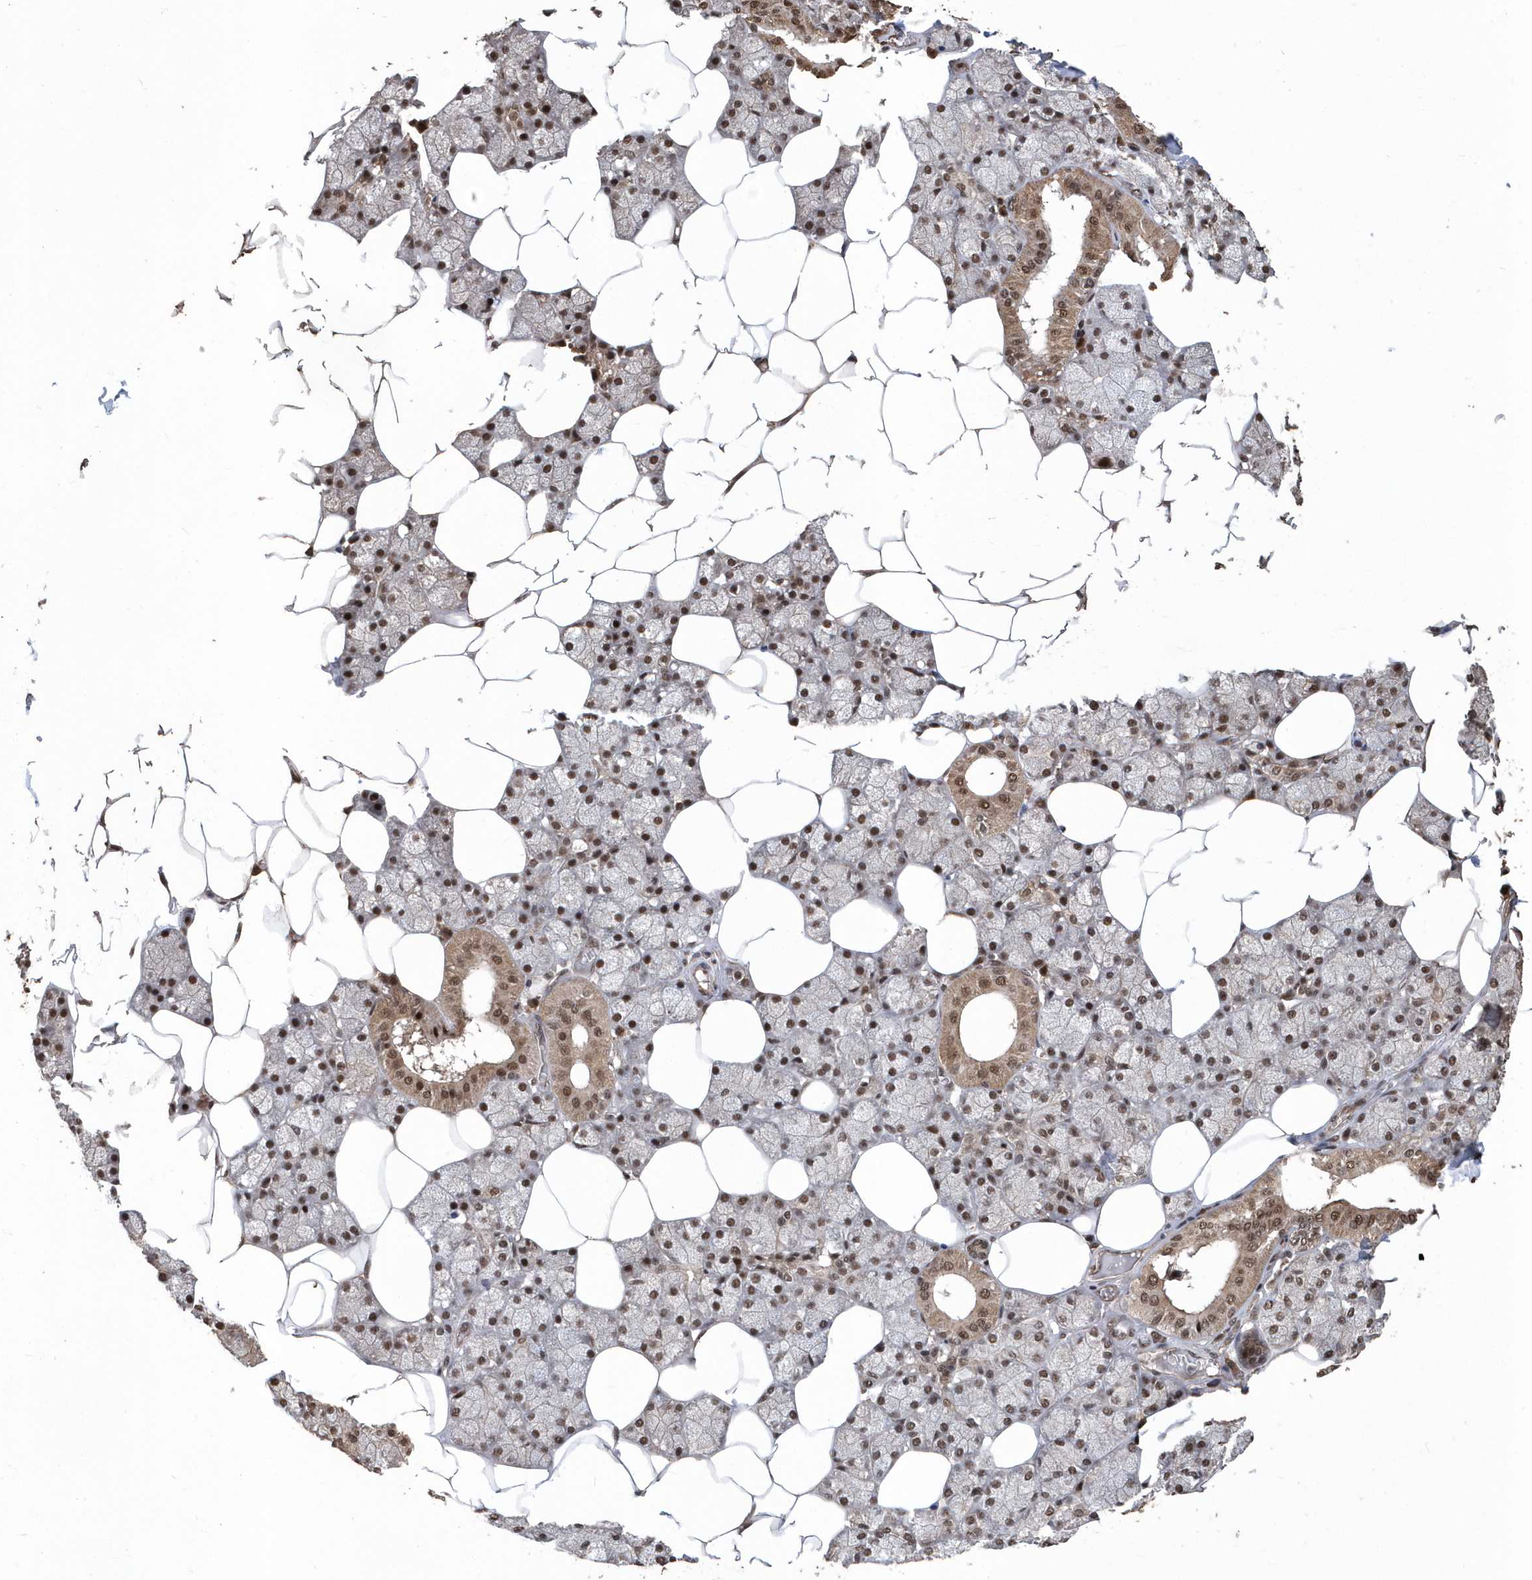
{"staining": {"intensity": "strong", "quantity": ">75%", "location": "cytoplasmic/membranous,nuclear"}, "tissue": "salivary gland", "cell_type": "Glandular cells", "image_type": "normal", "snomed": [{"axis": "morphology", "description": "Normal tissue, NOS"}, {"axis": "topography", "description": "Salivary gland"}], "caption": "Immunohistochemistry (IHC) photomicrograph of normal human salivary gland stained for a protein (brown), which exhibits high levels of strong cytoplasmic/membranous,nuclear expression in approximately >75% of glandular cells.", "gene": "INTS12", "patient": {"sex": "male", "age": 62}}